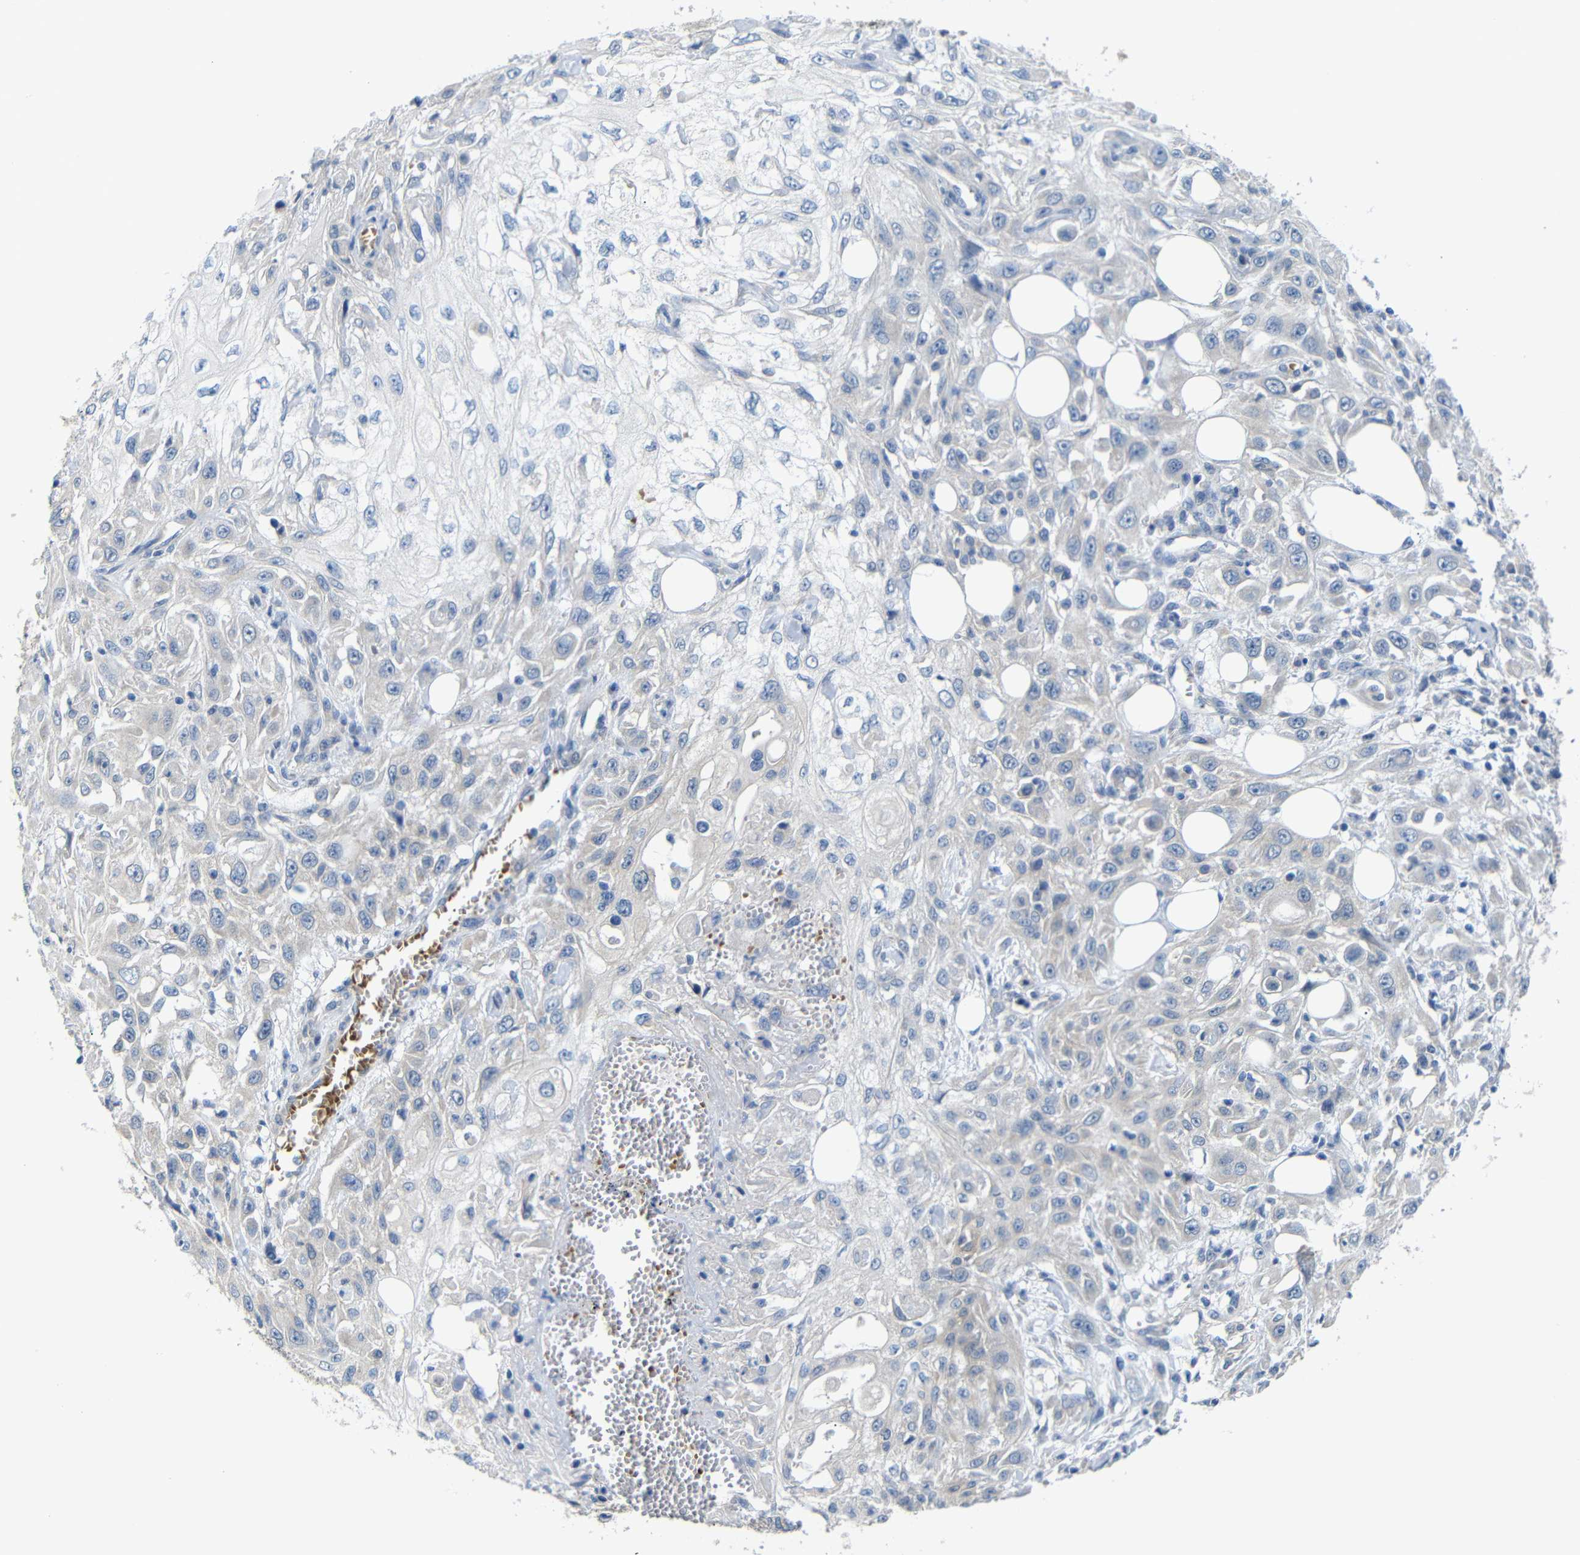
{"staining": {"intensity": "negative", "quantity": "none", "location": "none"}, "tissue": "skin cancer", "cell_type": "Tumor cells", "image_type": "cancer", "snomed": [{"axis": "morphology", "description": "Squamous cell carcinoma, NOS"}, {"axis": "topography", "description": "Skin"}], "caption": "A micrograph of skin cancer (squamous cell carcinoma) stained for a protein shows no brown staining in tumor cells.", "gene": "TBC1D32", "patient": {"sex": "male", "age": 75}}